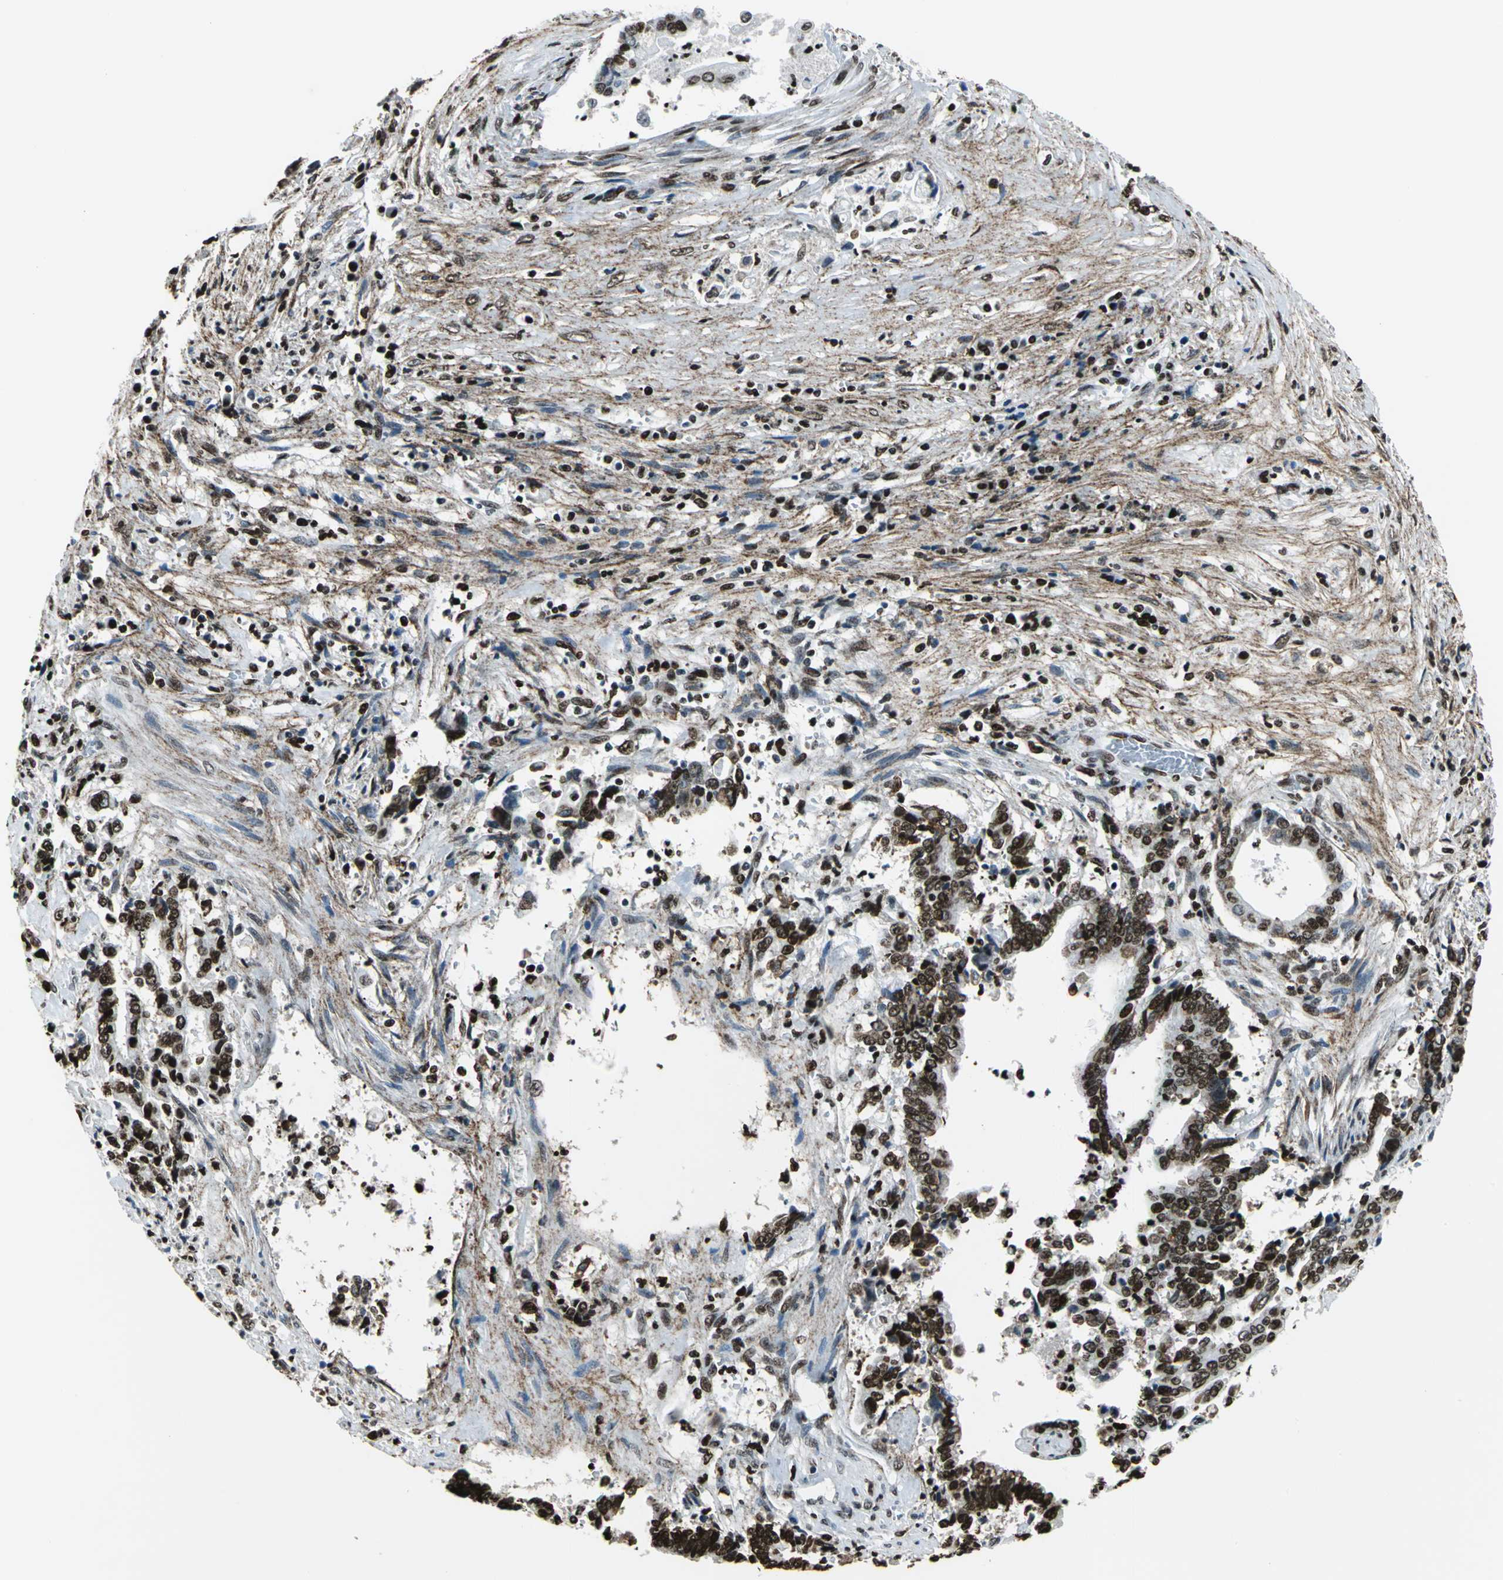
{"staining": {"intensity": "strong", "quantity": ">75%", "location": "nuclear"}, "tissue": "liver cancer", "cell_type": "Tumor cells", "image_type": "cancer", "snomed": [{"axis": "morphology", "description": "Cholangiocarcinoma"}, {"axis": "topography", "description": "Liver"}], "caption": "Immunohistochemical staining of human liver cholangiocarcinoma displays strong nuclear protein staining in approximately >75% of tumor cells. The protein of interest is shown in brown color, while the nuclei are stained blue.", "gene": "APEX1", "patient": {"sex": "male", "age": 57}}